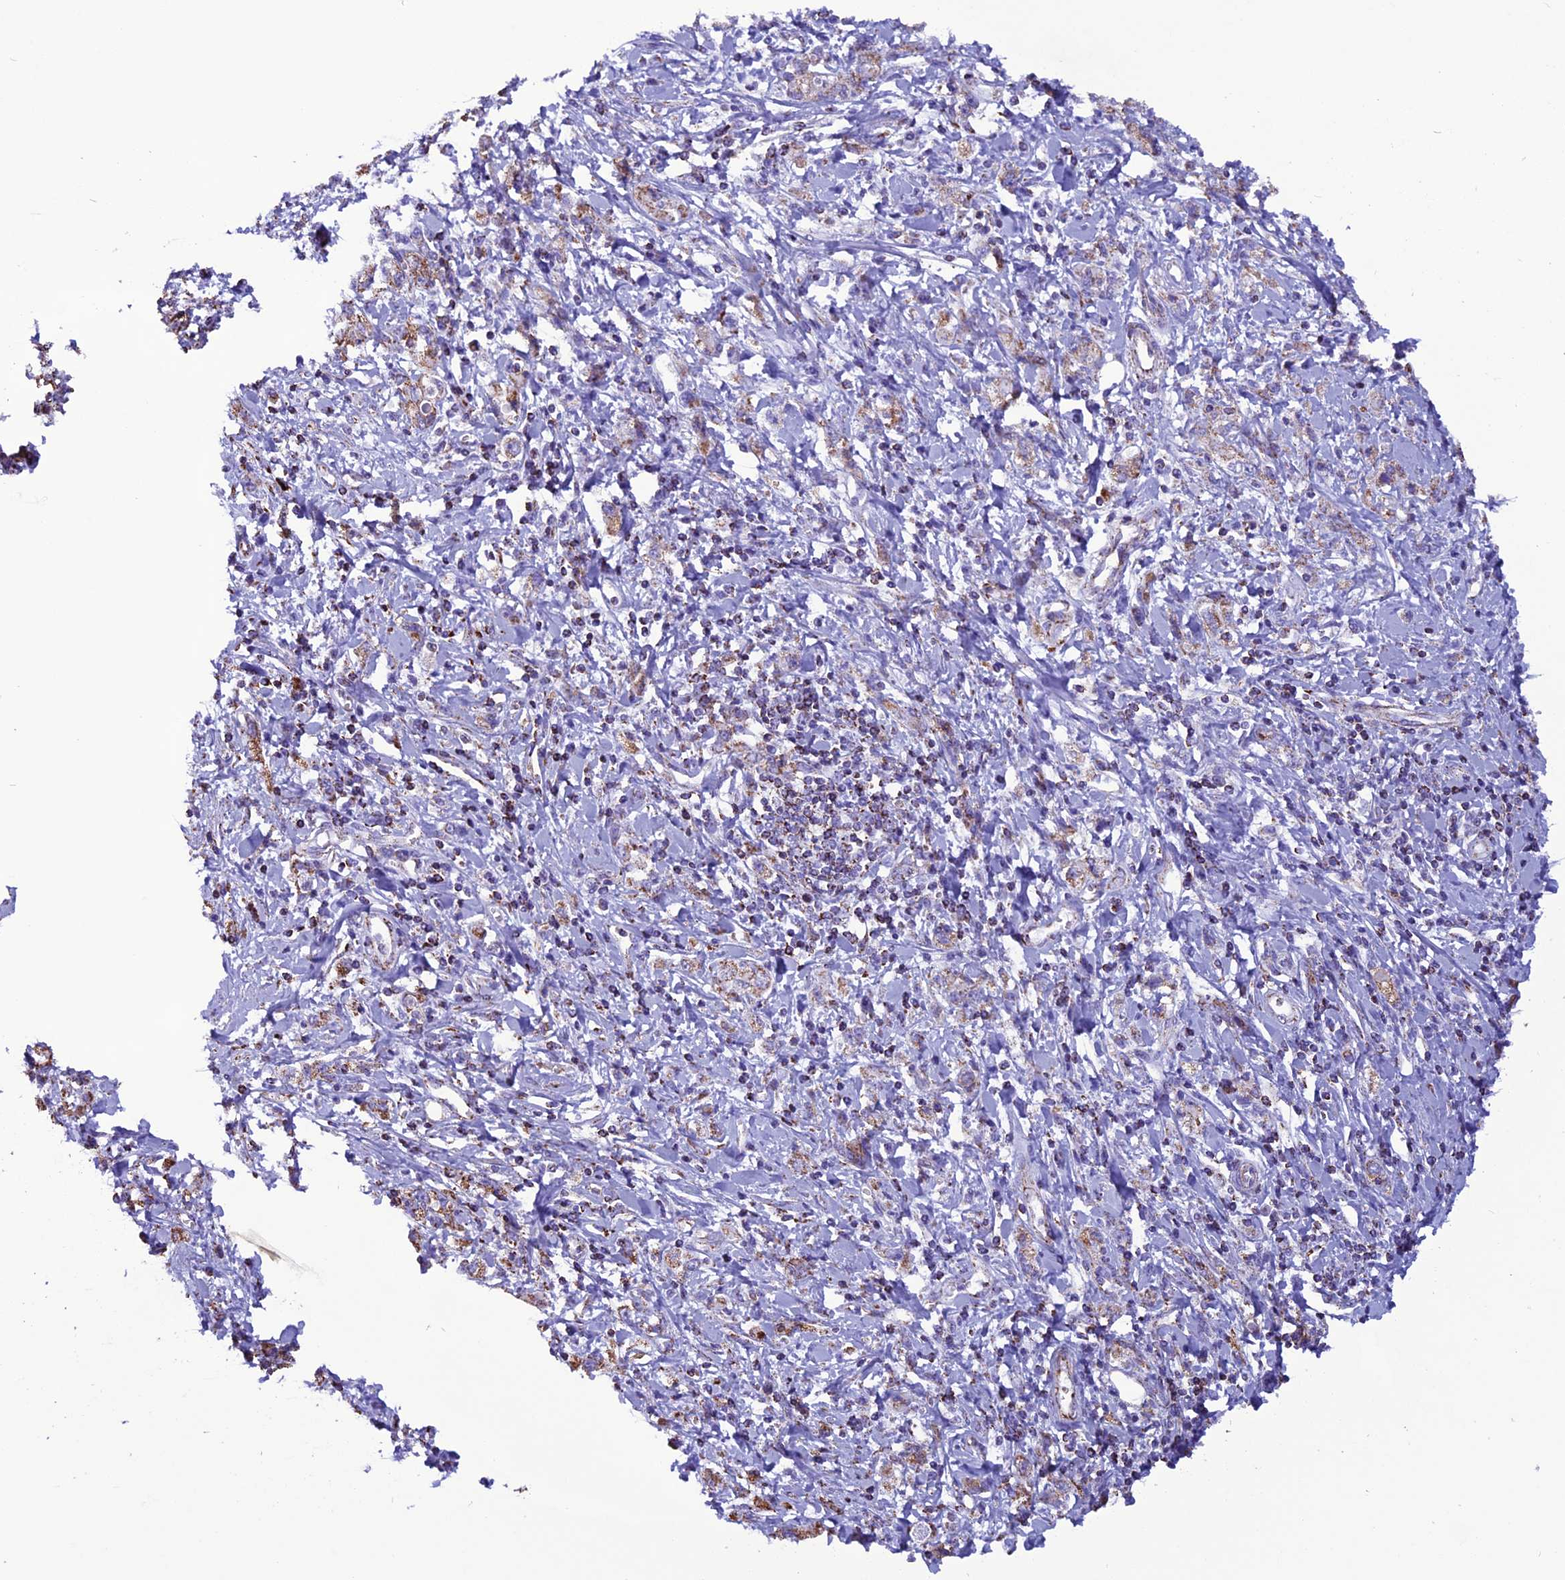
{"staining": {"intensity": "moderate", "quantity": ">75%", "location": "cytoplasmic/membranous"}, "tissue": "stomach cancer", "cell_type": "Tumor cells", "image_type": "cancer", "snomed": [{"axis": "morphology", "description": "Adenocarcinoma, NOS"}, {"axis": "topography", "description": "Stomach"}], "caption": "A brown stain shows moderate cytoplasmic/membranous staining of a protein in adenocarcinoma (stomach) tumor cells.", "gene": "ICA1L", "patient": {"sex": "female", "age": 76}}